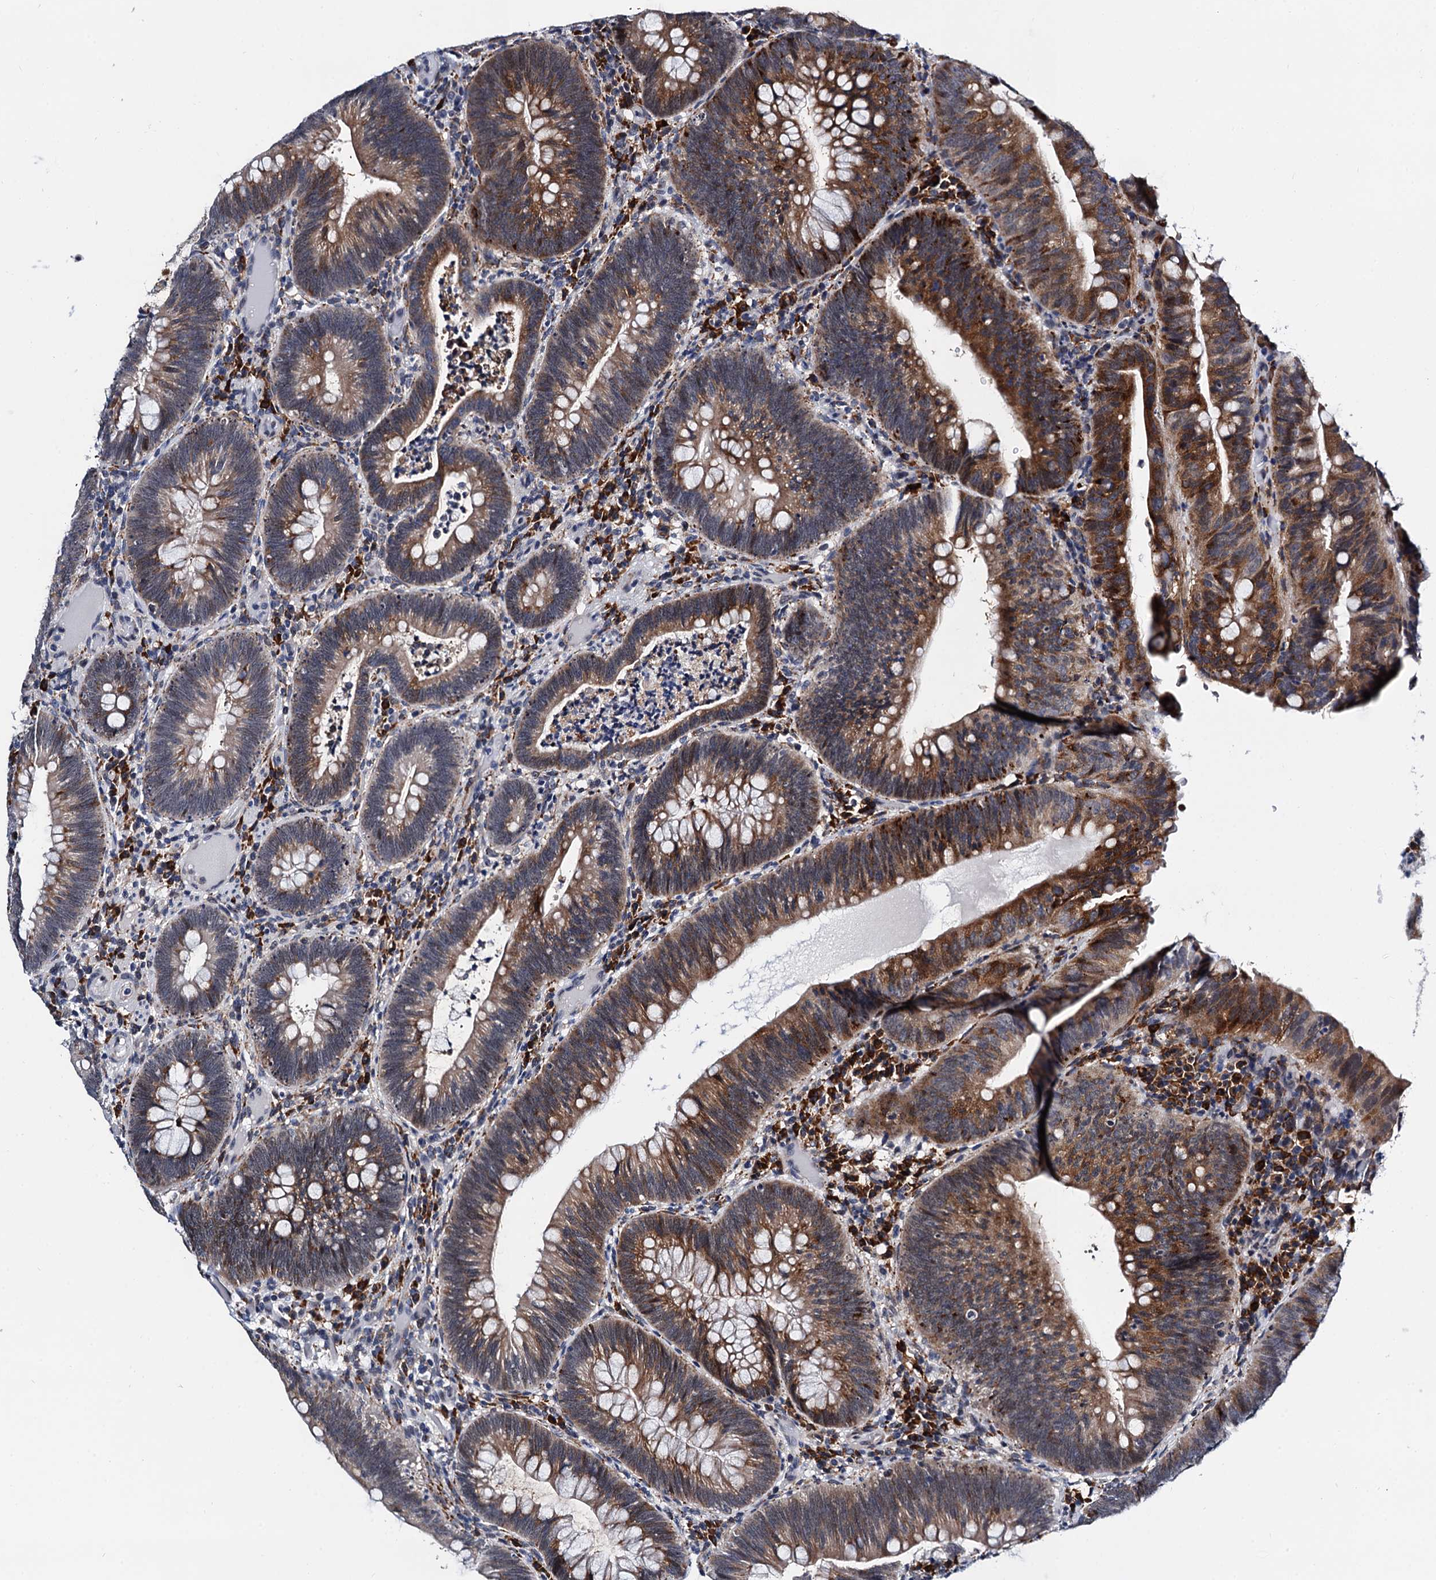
{"staining": {"intensity": "moderate", "quantity": ">75%", "location": "cytoplasmic/membranous"}, "tissue": "colorectal cancer", "cell_type": "Tumor cells", "image_type": "cancer", "snomed": [{"axis": "morphology", "description": "Adenocarcinoma, NOS"}, {"axis": "topography", "description": "Rectum"}], "caption": "Colorectal cancer stained with DAB IHC reveals medium levels of moderate cytoplasmic/membranous staining in about >75% of tumor cells.", "gene": "SLC7A10", "patient": {"sex": "female", "age": 75}}